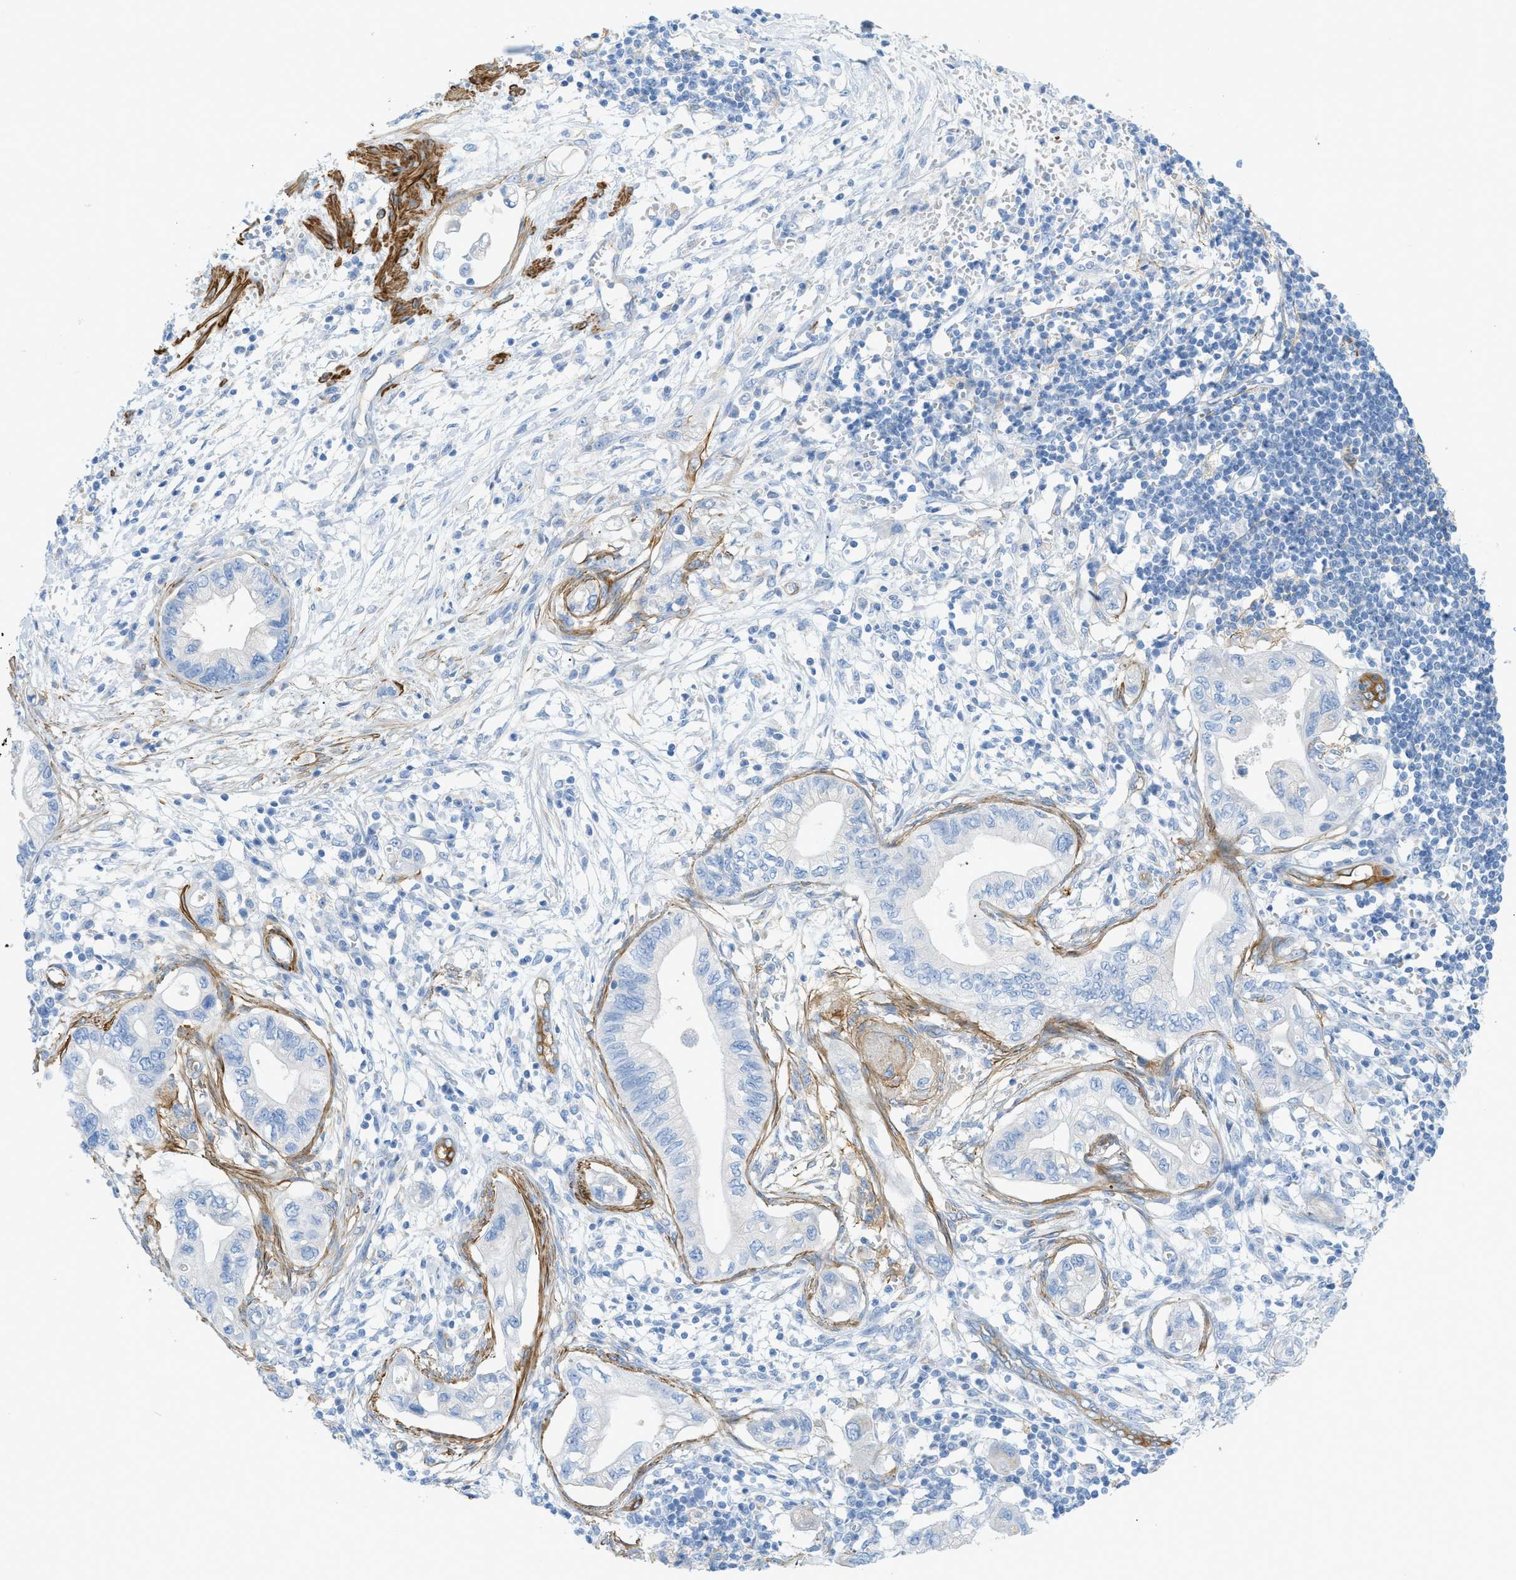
{"staining": {"intensity": "negative", "quantity": "none", "location": "none"}, "tissue": "pancreatic cancer", "cell_type": "Tumor cells", "image_type": "cancer", "snomed": [{"axis": "morphology", "description": "Adenocarcinoma, NOS"}, {"axis": "topography", "description": "Pancreas"}], "caption": "There is no significant positivity in tumor cells of adenocarcinoma (pancreatic).", "gene": "MYH11", "patient": {"sex": "male", "age": 56}}